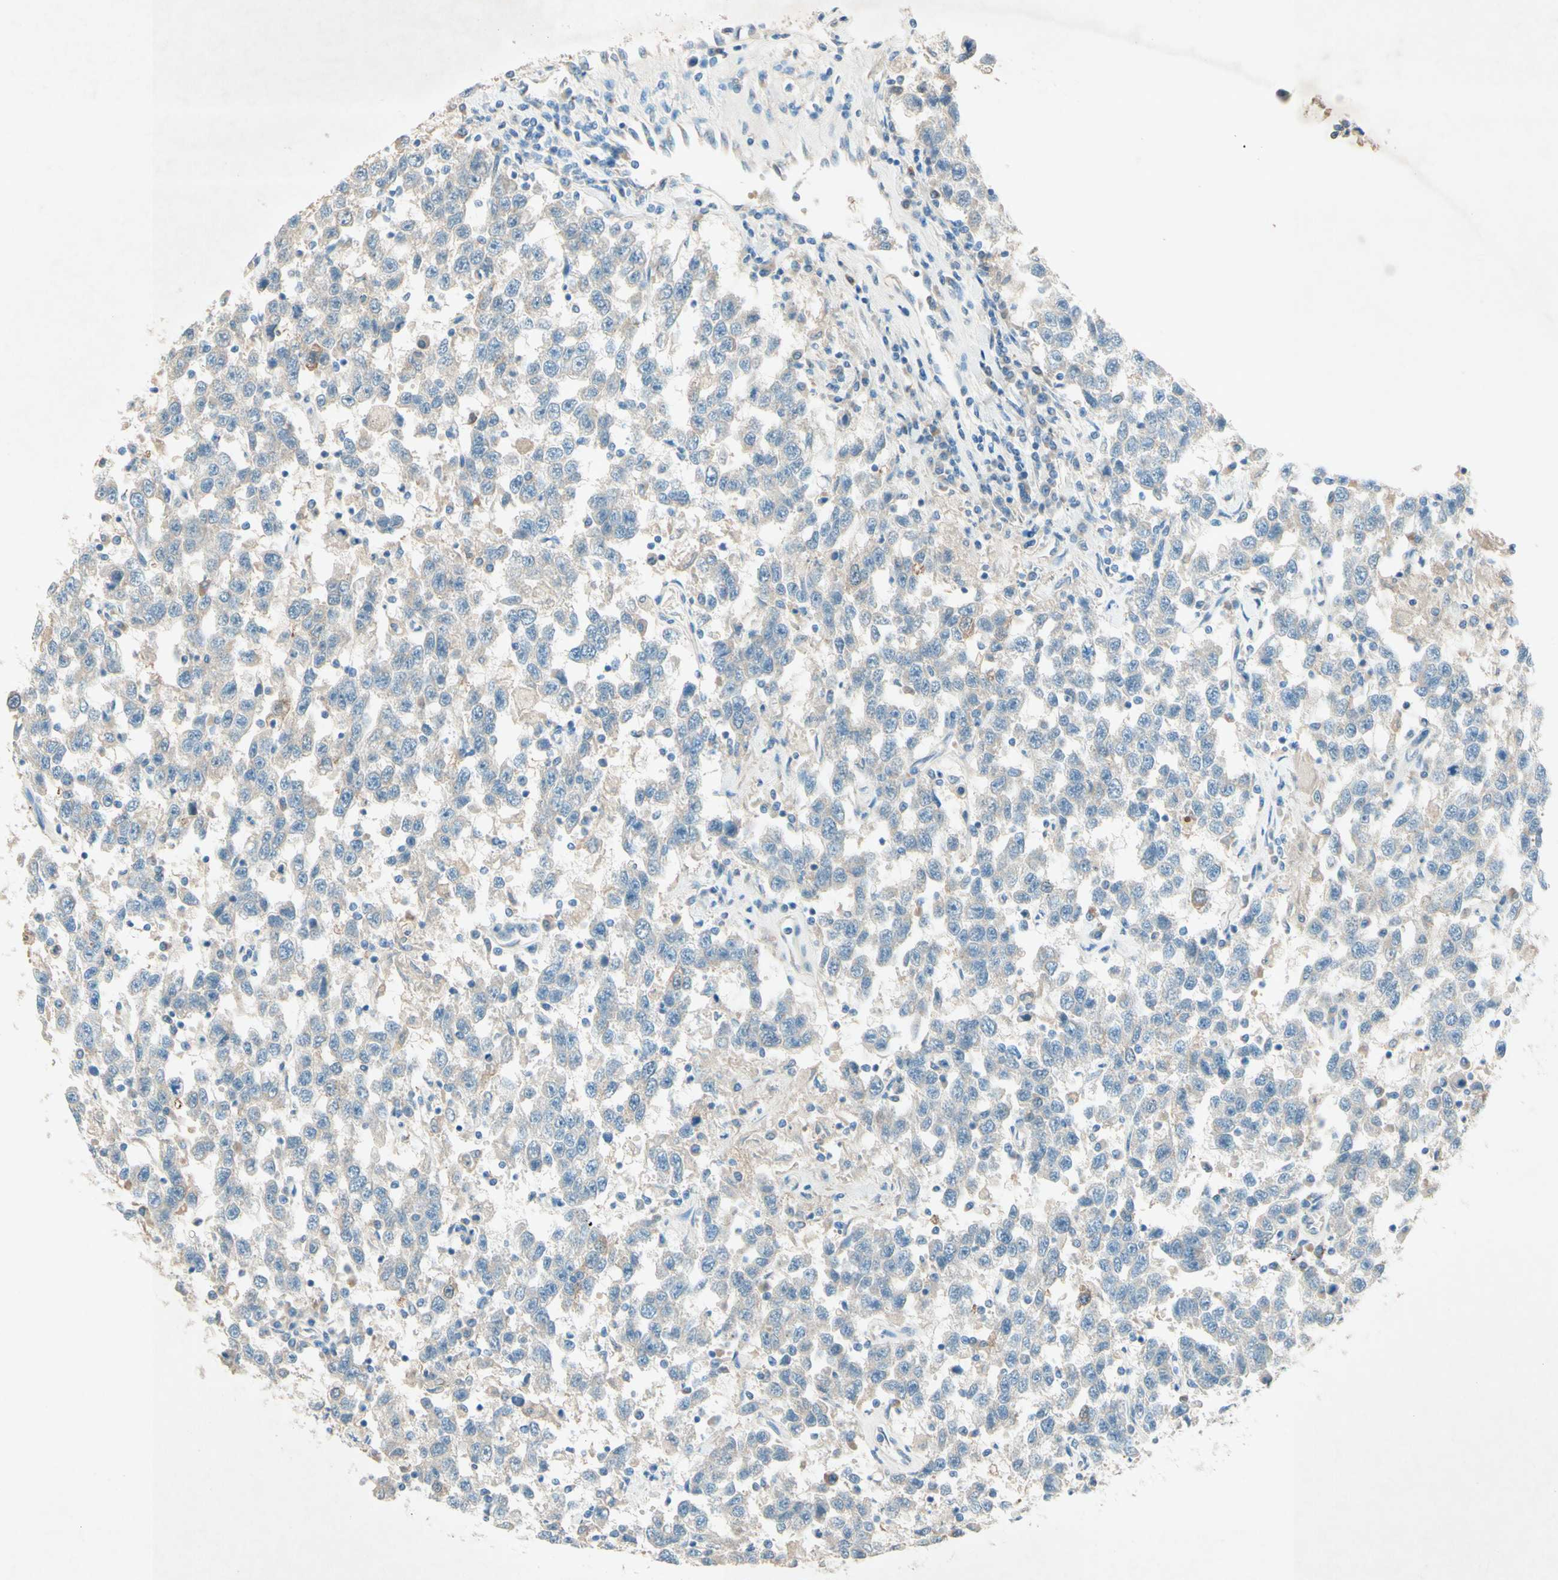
{"staining": {"intensity": "negative", "quantity": "none", "location": "none"}, "tissue": "testis cancer", "cell_type": "Tumor cells", "image_type": "cancer", "snomed": [{"axis": "morphology", "description": "Seminoma, NOS"}, {"axis": "topography", "description": "Testis"}], "caption": "Tumor cells are negative for brown protein staining in testis cancer.", "gene": "IL2", "patient": {"sex": "male", "age": 41}}